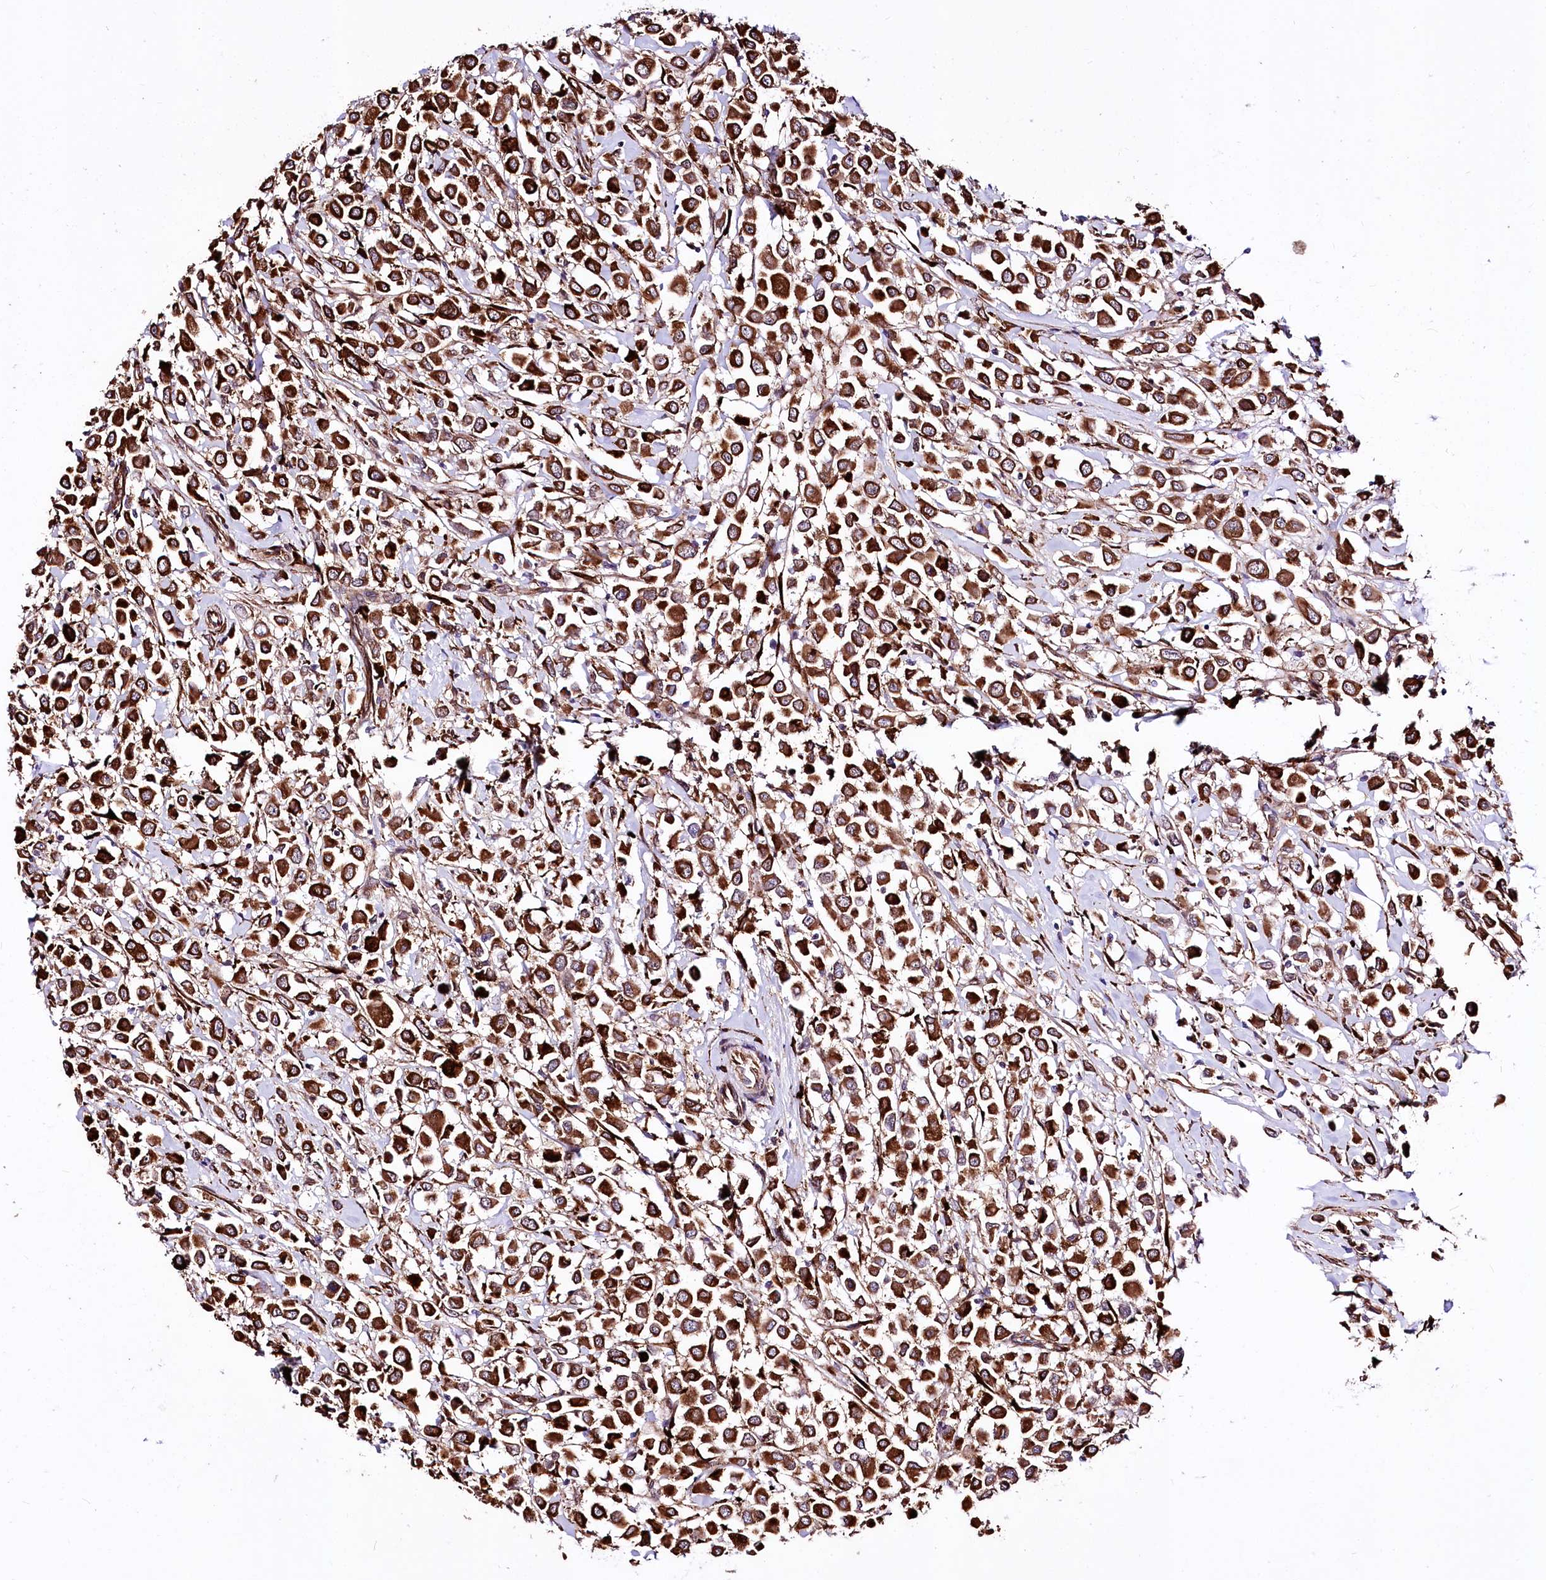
{"staining": {"intensity": "strong", "quantity": ">75%", "location": "cytoplasmic/membranous"}, "tissue": "breast cancer", "cell_type": "Tumor cells", "image_type": "cancer", "snomed": [{"axis": "morphology", "description": "Duct carcinoma"}, {"axis": "topography", "description": "Breast"}], "caption": "Immunohistochemical staining of infiltrating ductal carcinoma (breast) displays strong cytoplasmic/membranous protein staining in about >75% of tumor cells.", "gene": "WWC1", "patient": {"sex": "female", "age": 61}}